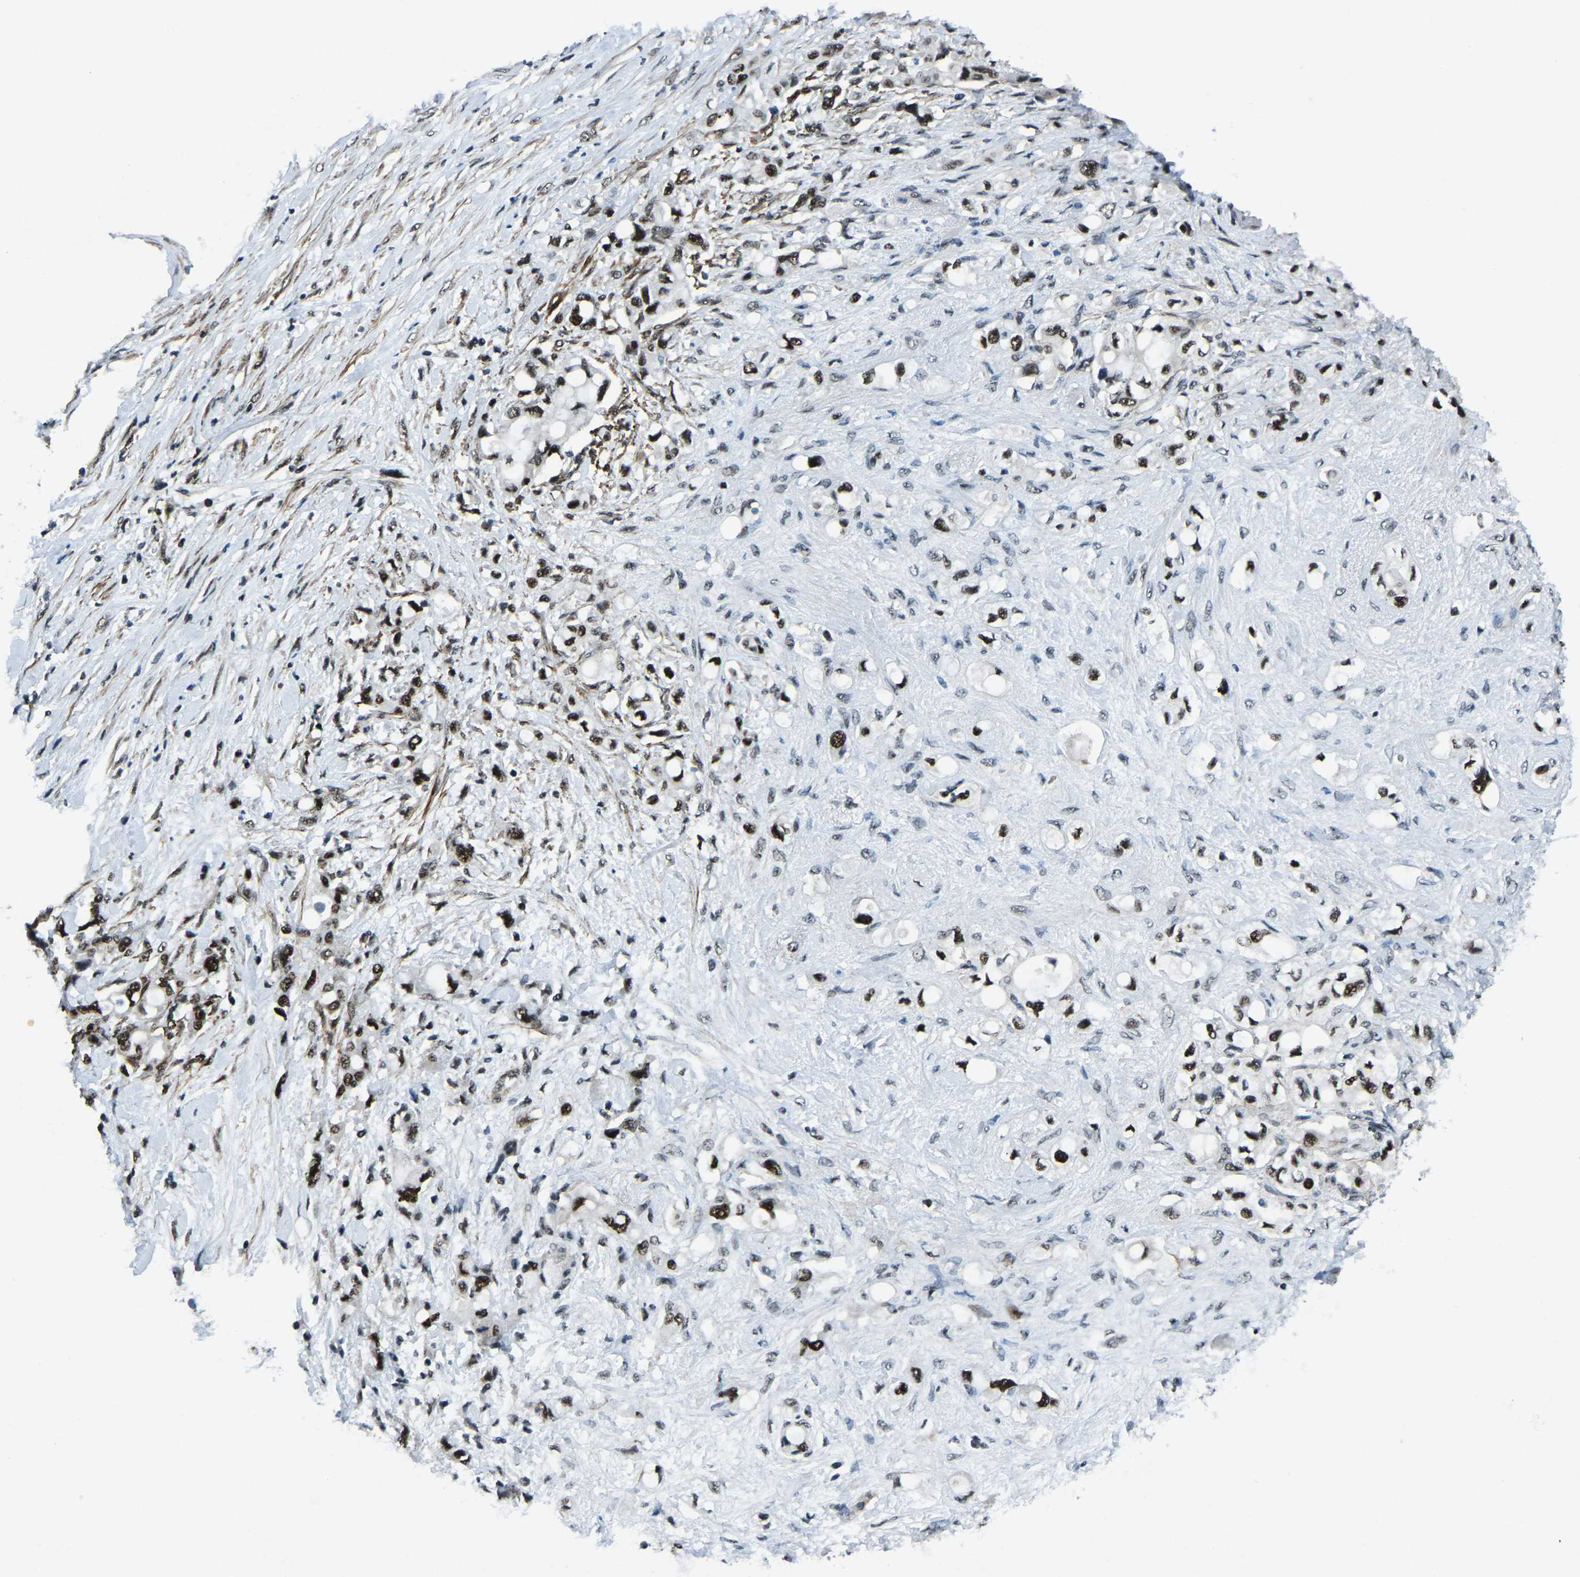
{"staining": {"intensity": "moderate", "quantity": ">75%", "location": "nuclear"}, "tissue": "pancreatic cancer", "cell_type": "Tumor cells", "image_type": "cancer", "snomed": [{"axis": "morphology", "description": "Adenocarcinoma, NOS"}, {"axis": "topography", "description": "Pancreas"}], "caption": "The image shows immunohistochemical staining of pancreatic cancer (adenocarcinoma). There is moderate nuclear expression is seen in approximately >75% of tumor cells. Nuclei are stained in blue.", "gene": "PRCC", "patient": {"sex": "female", "age": 56}}